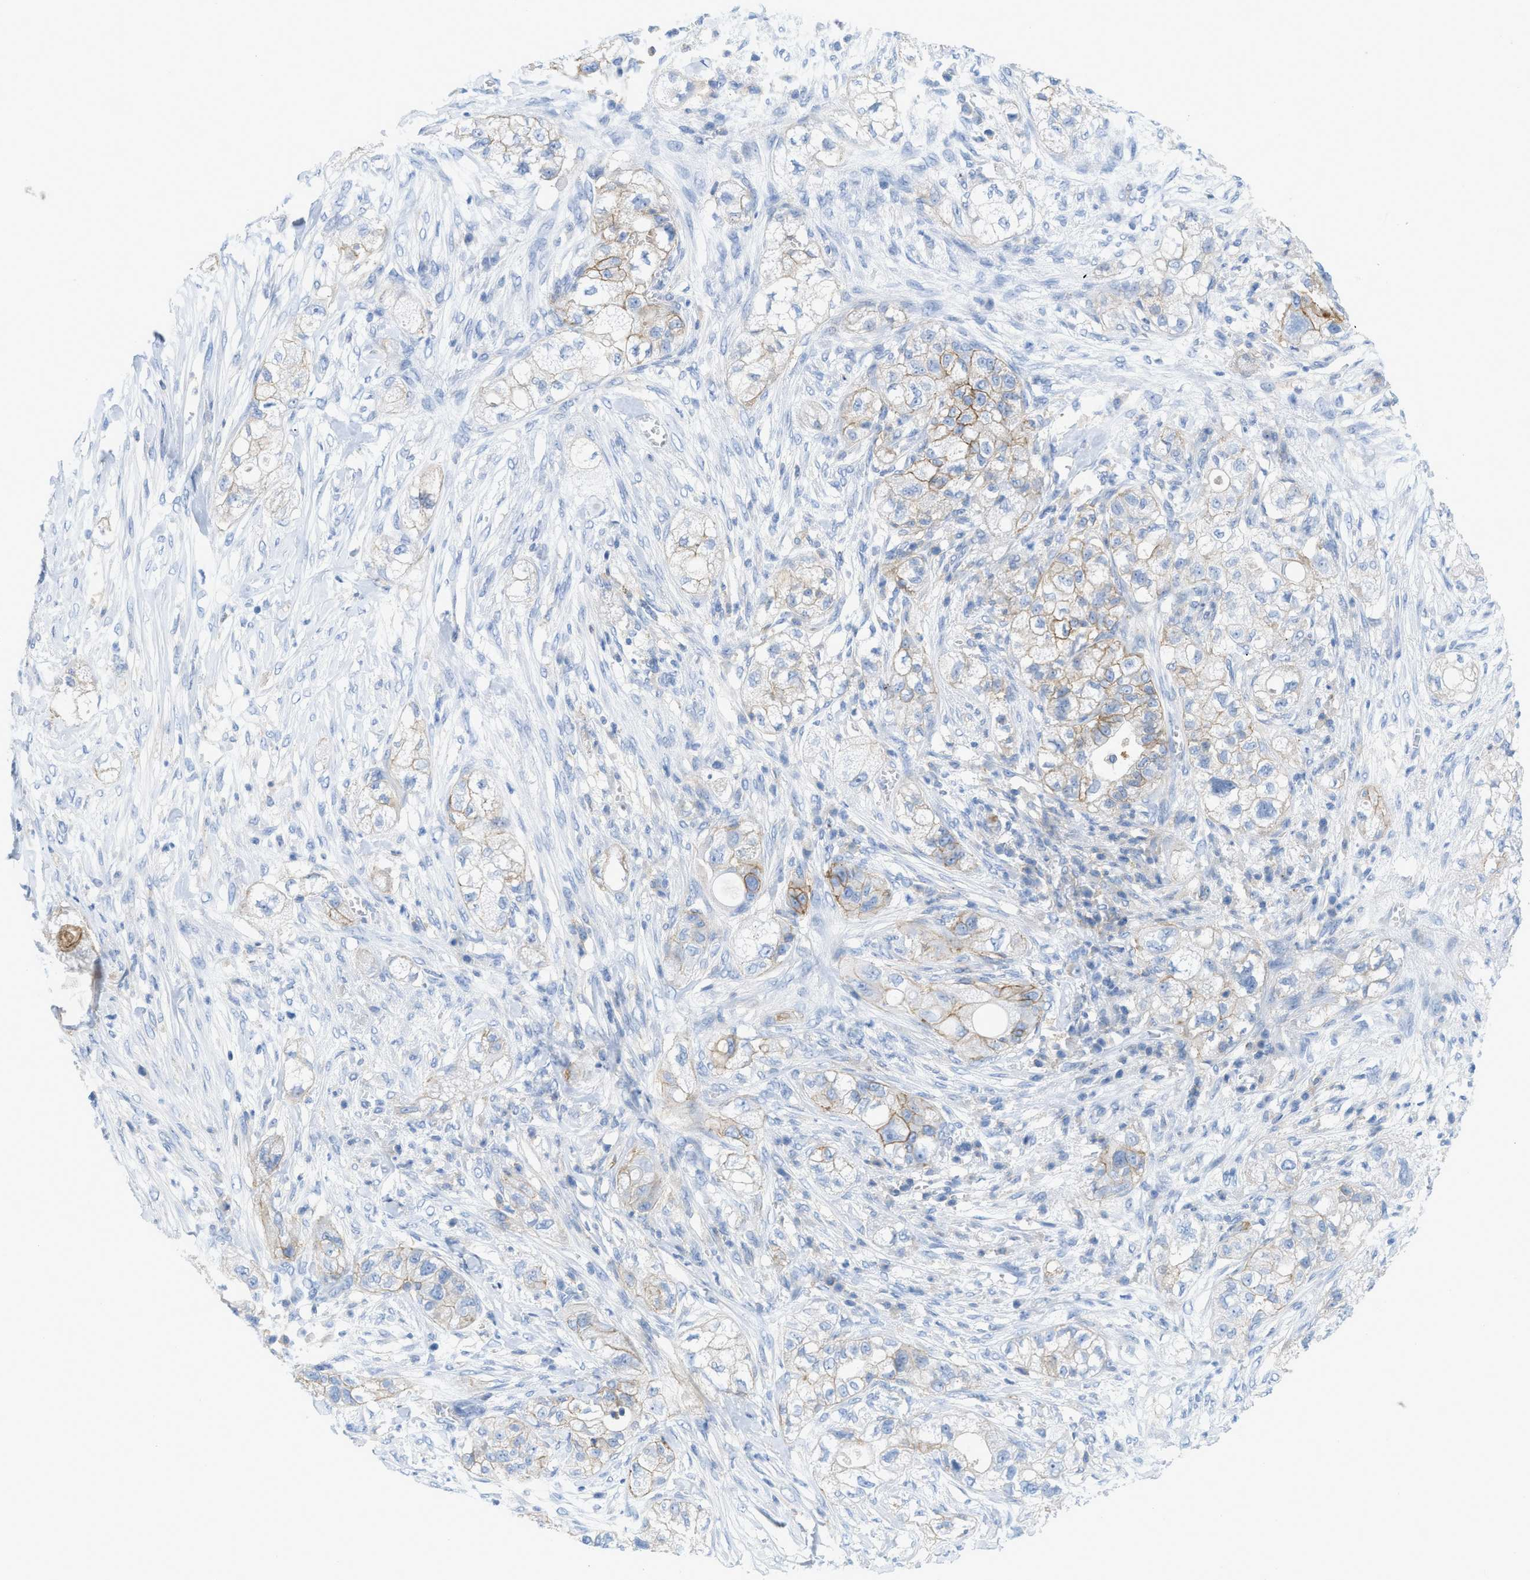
{"staining": {"intensity": "moderate", "quantity": "<25%", "location": "cytoplasmic/membranous"}, "tissue": "pancreatic cancer", "cell_type": "Tumor cells", "image_type": "cancer", "snomed": [{"axis": "morphology", "description": "Adenocarcinoma, NOS"}, {"axis": "topography", "description": "Pancreas"}], "caption": "An IHC micrograph of neoplastic tissue is shown. Protein staining in brown highlights moderate cytoplasmic/membranous positivity in pancreatic cancer (adenocarcinoma) within tumor cells.", "gene": "SLC3A2", "patient": {"sex": "female", "age": 78}}